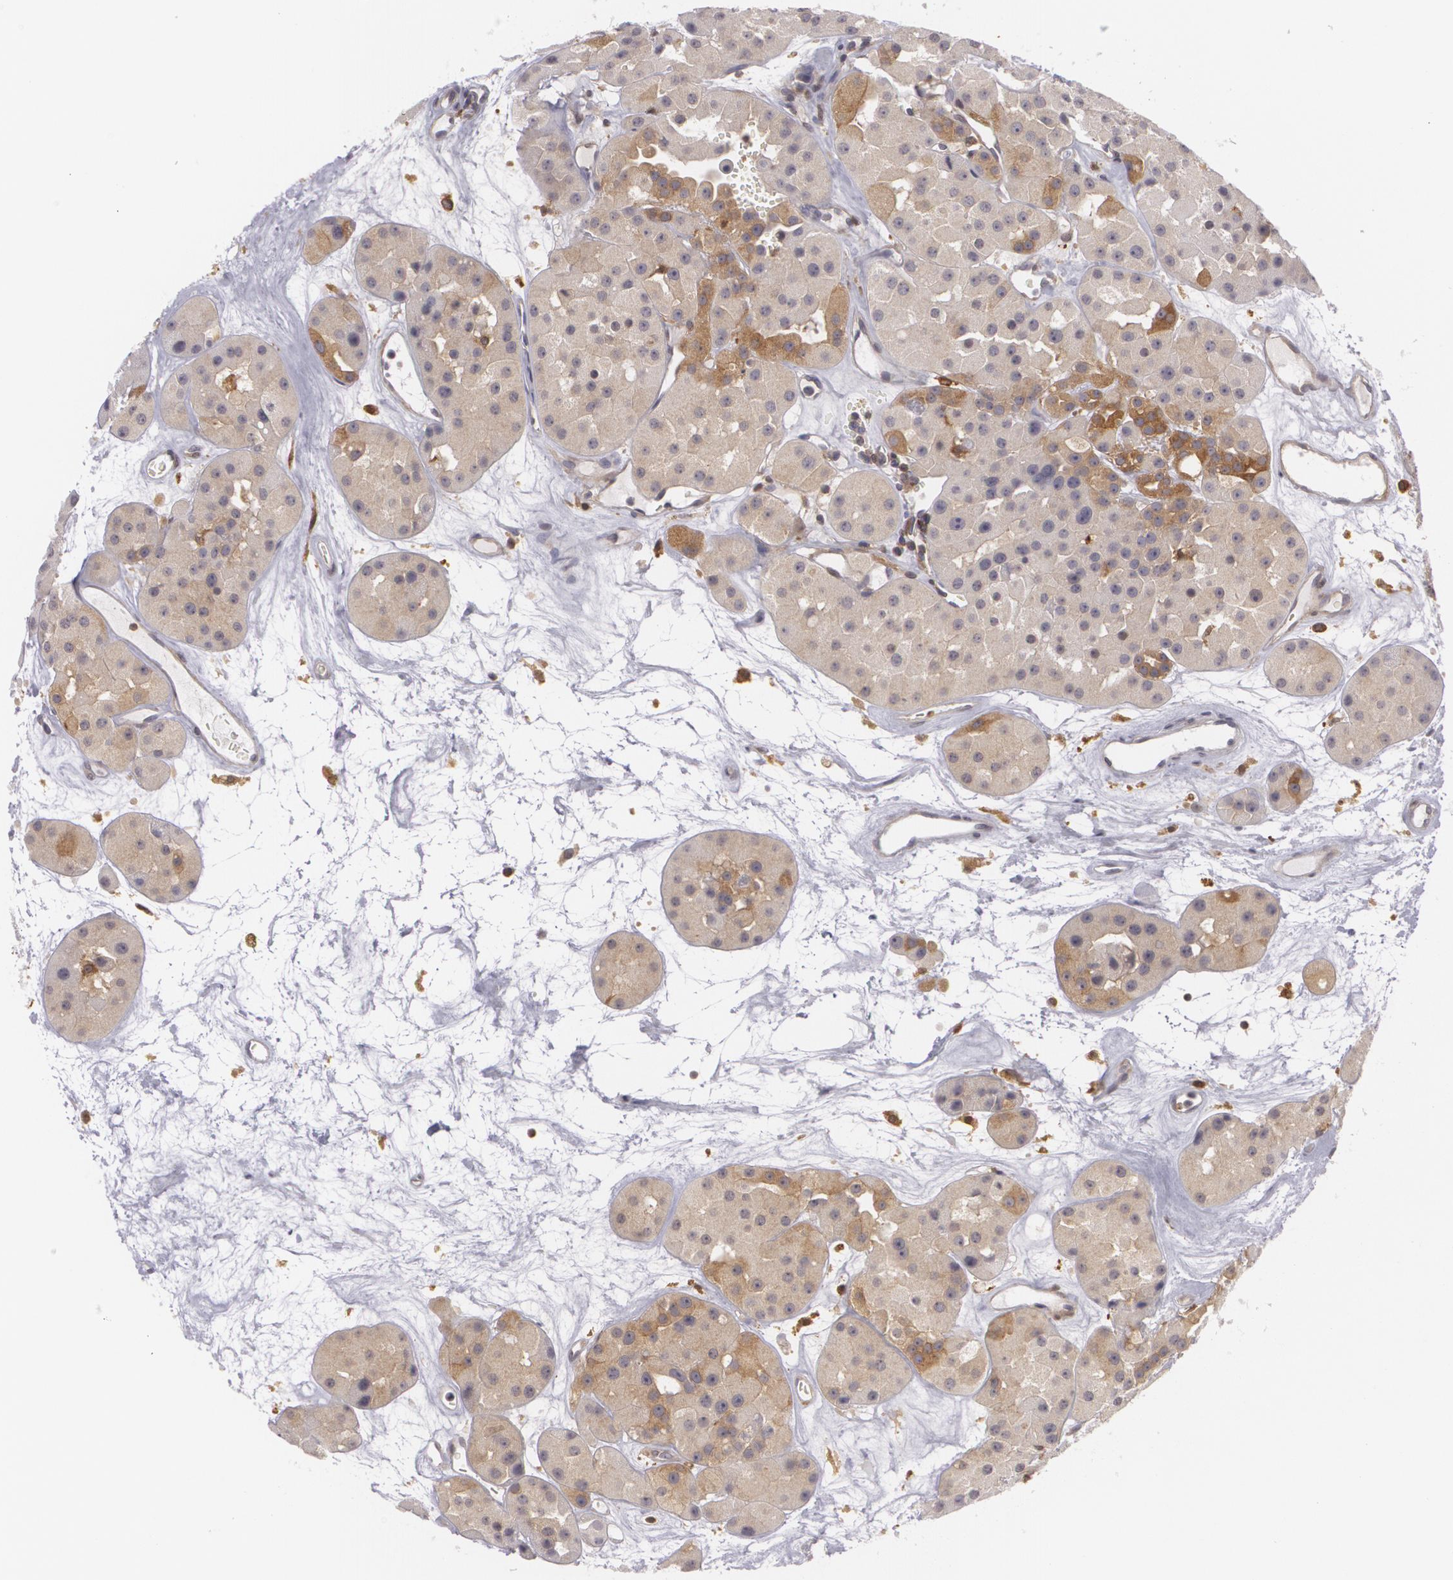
{"staining": {"intensity": "weak", "quantity": ">75%", "location": "cytoplasmic/membranous"}, "tissue": "renal cancer", "cell_type": "Tumor cells", "image_type": "cancer", "snomed": [{"axis": "morphology", "description": "Adenocarcinoma, uncertain malignant potential"}, {"axis": "topography", "description": "Kidney"}], "caption": "About >75% of tumor cells in human adenocarcinoma,  uncertain malignant potential (renal) demonstrate weak cytoplasmic/membranous protein positivity as visualized by brown immunohistochemical staining.", "gene": "BIN1", "patient": {"sex": "male", "age": 63}}